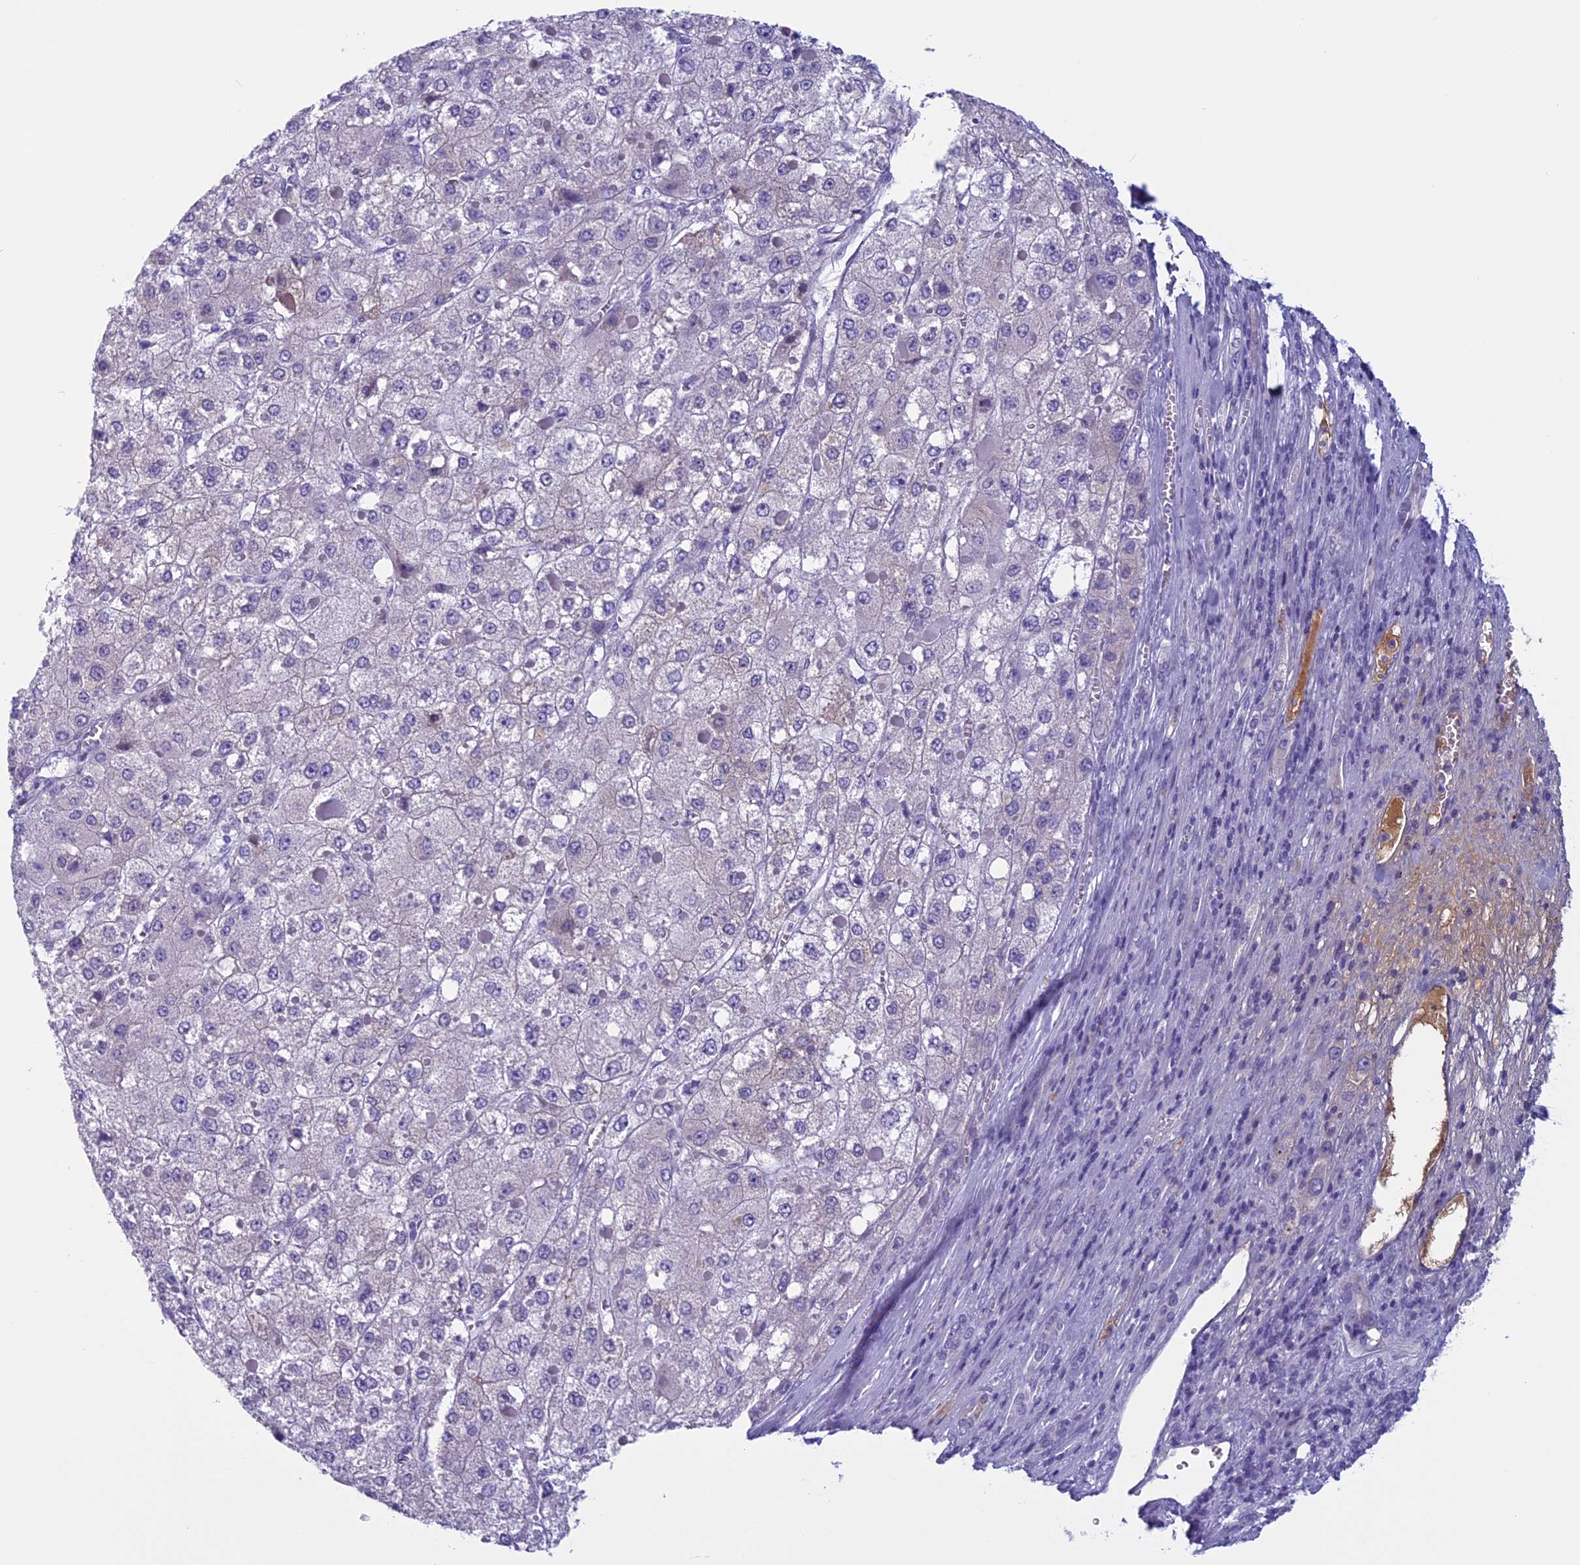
{"staining": {"intensity": "negative", "quantity": "none", "location": "none"}, "tissue": "liver cancer", "cell_type": "Tumor cells", "image_type": "cancer", "snomed": [{"axis": "morphology", "description": "Carcinoma, Hepatocellular, NOS"}, {"axis": "topography", "description": "Liver"}], "caption": "This is an immunohistochemistry (IHC) micrograph of human liver hepatocellular carcinoma. There is no positivity in tumor cells.", "gene": "ANGPTL2", "patient": {"sex": "female", "age": 73}}